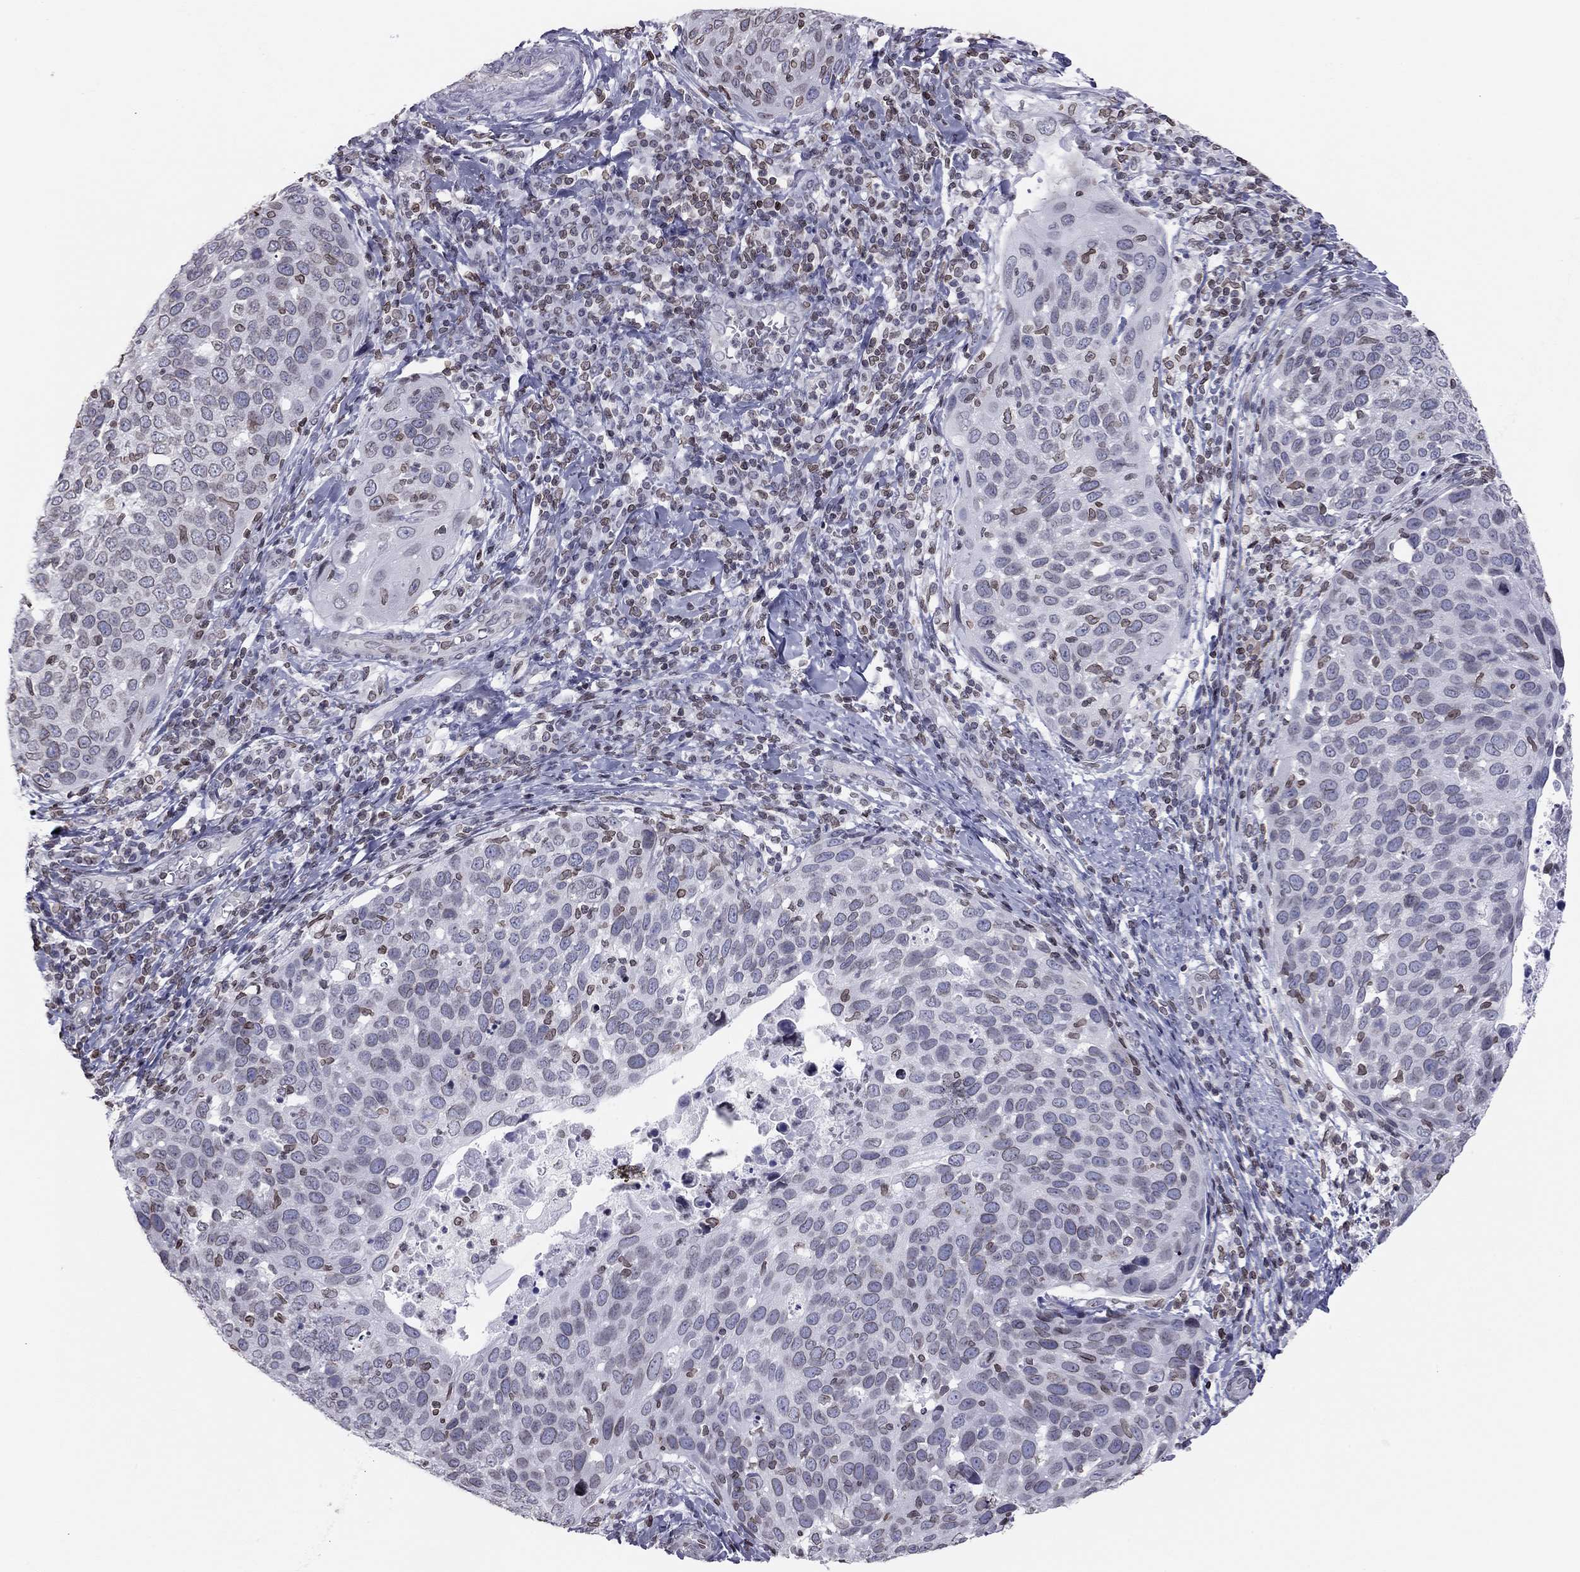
{"staining": {"intensity": "moderate", "quantity": "<25%", "location": "cytoplasmic/membranous,nuclear"}, "tissue": "cervical cancer", "cell_type": "Tumor cells", "image_type": "cancer", "snomed": [{"axis": "morphology", "description": "Squamous cell carcinoma, NOS"}, {"axis": "topography", "description": "Cervix"}], "caption": "The immunohistochemical stain labels moderate cytoplasmic/membranous and nuclear positivity in tumor cells of cervical cancer (squamous cell carcinoma) tissue.", "gene": "ESPL1", "patient": {"sex": "female", "age": 54}}